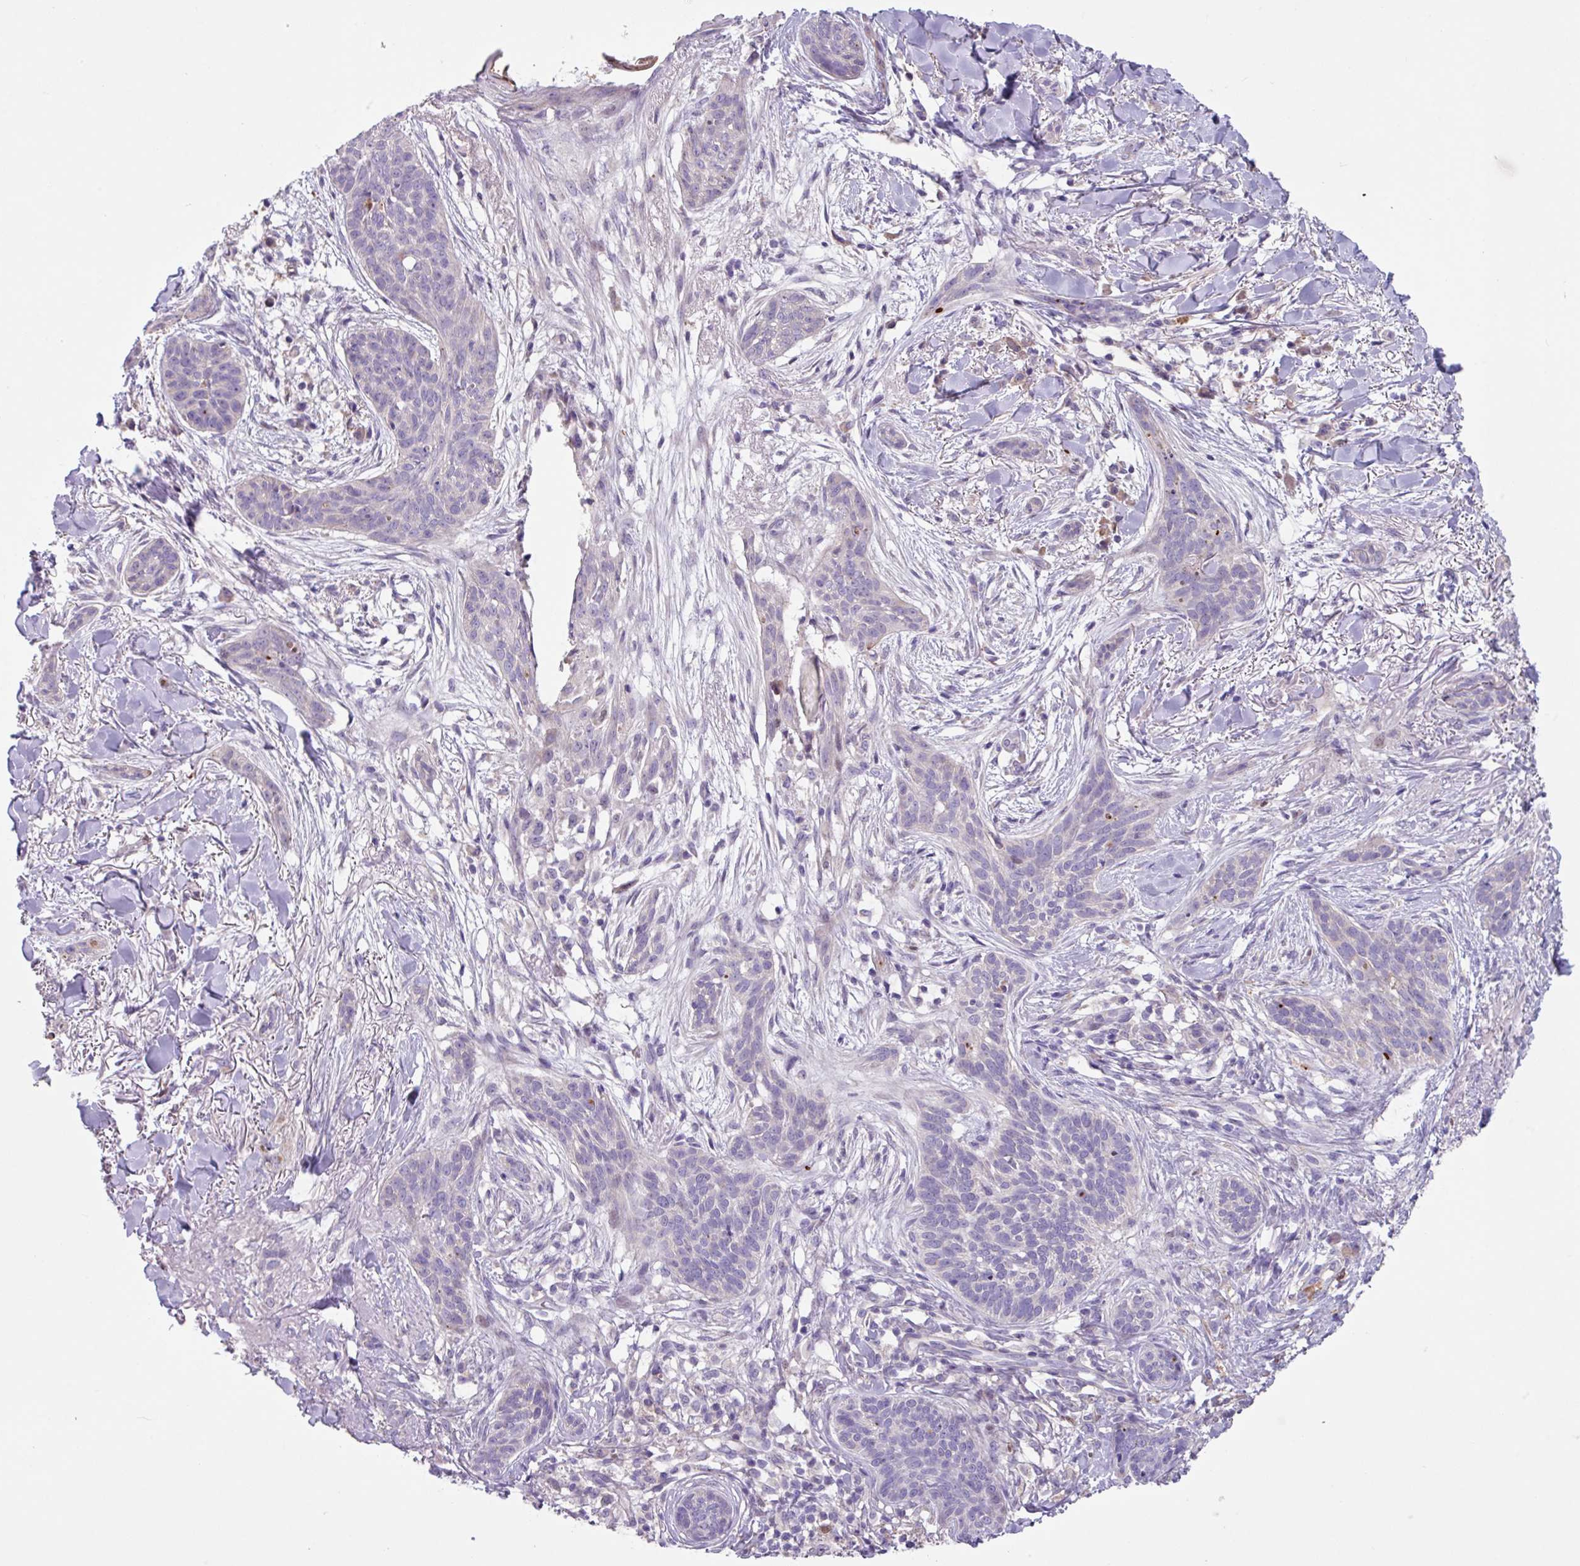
{"staining": {"intensity": "negative", "quantity": "none", "location": "none"}, "tissue": "skin cancer", "cell_type": "Tumor cells", "image_type": "cancer", "snomed": [{"axis": "morphology", "description": "Basal cell carcinoma"}, {"axis": "topography", "description": "Skin"}], "caption": "Photomicrograph shows no protein positivity in tumor cells of skin basal cell carcinoma tissue.", "gene": "IQCJ", "patient": {"sex": "male", "age": 52}}